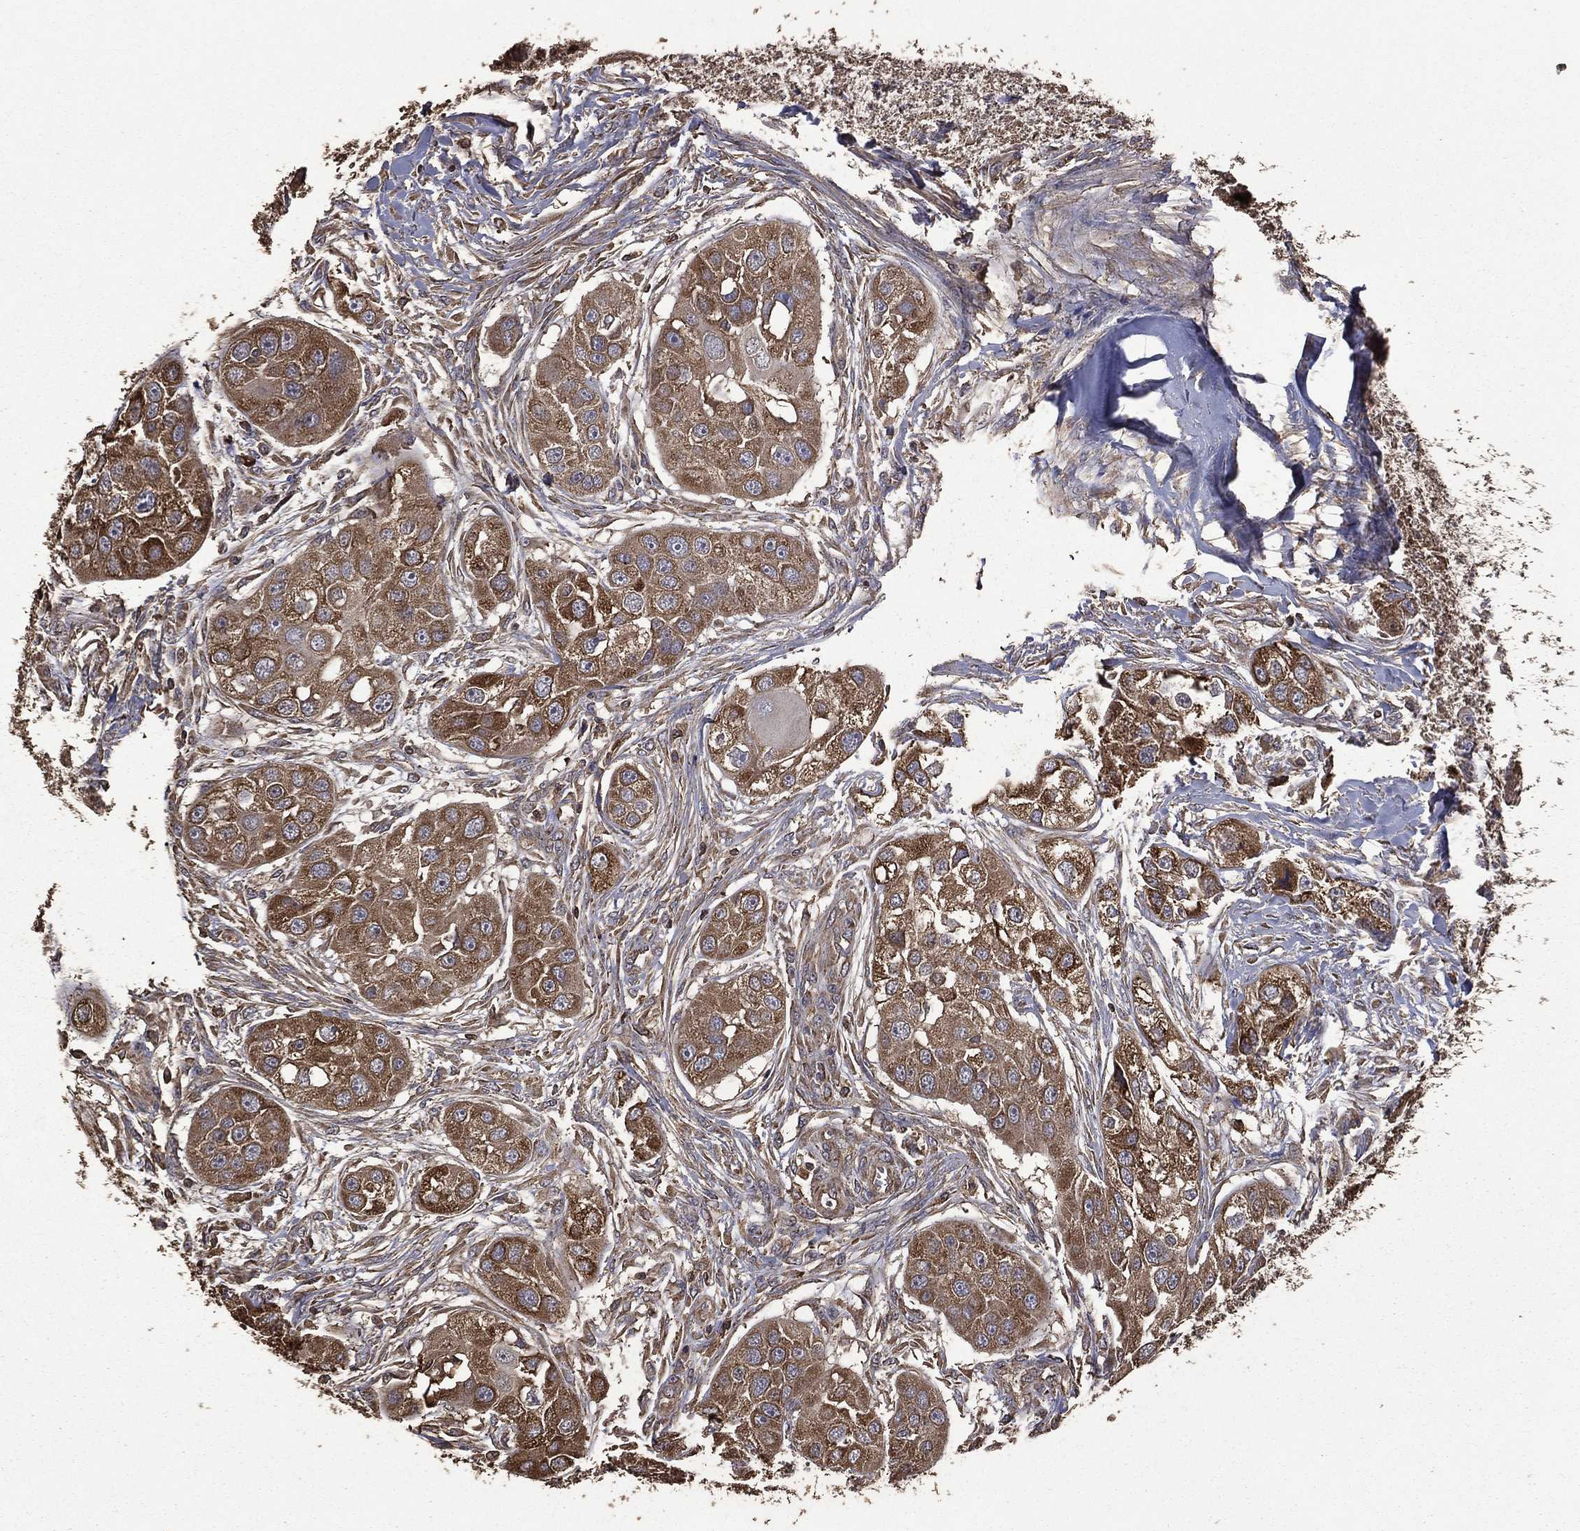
{"staining": {"intensity": "moderate", "quantity": ">75%", "location": "cytoplasmic/membranous"}, "tissue": "head and neck cancer", "cell_type": "Tumor cells", "image_type": "cancer", "snomed": [{"axis": "morphology", "description": "Normal tissue, NOS"}, {"axis": "morphology", "description": "Squamous cell carcinoma, NOS"}, {"axis": "topography", "description": "Skeletal muscle"}, {"axis": "topography", "description": "Head-Neck"}], "caption": "This is a histology image of IHC staining of head and neck cancer, which shows moderate expression in the cytoplasmic/membranous of tumor cells.", "gene": "METTL27", "patient": {"sex": "male", "age": 51}}